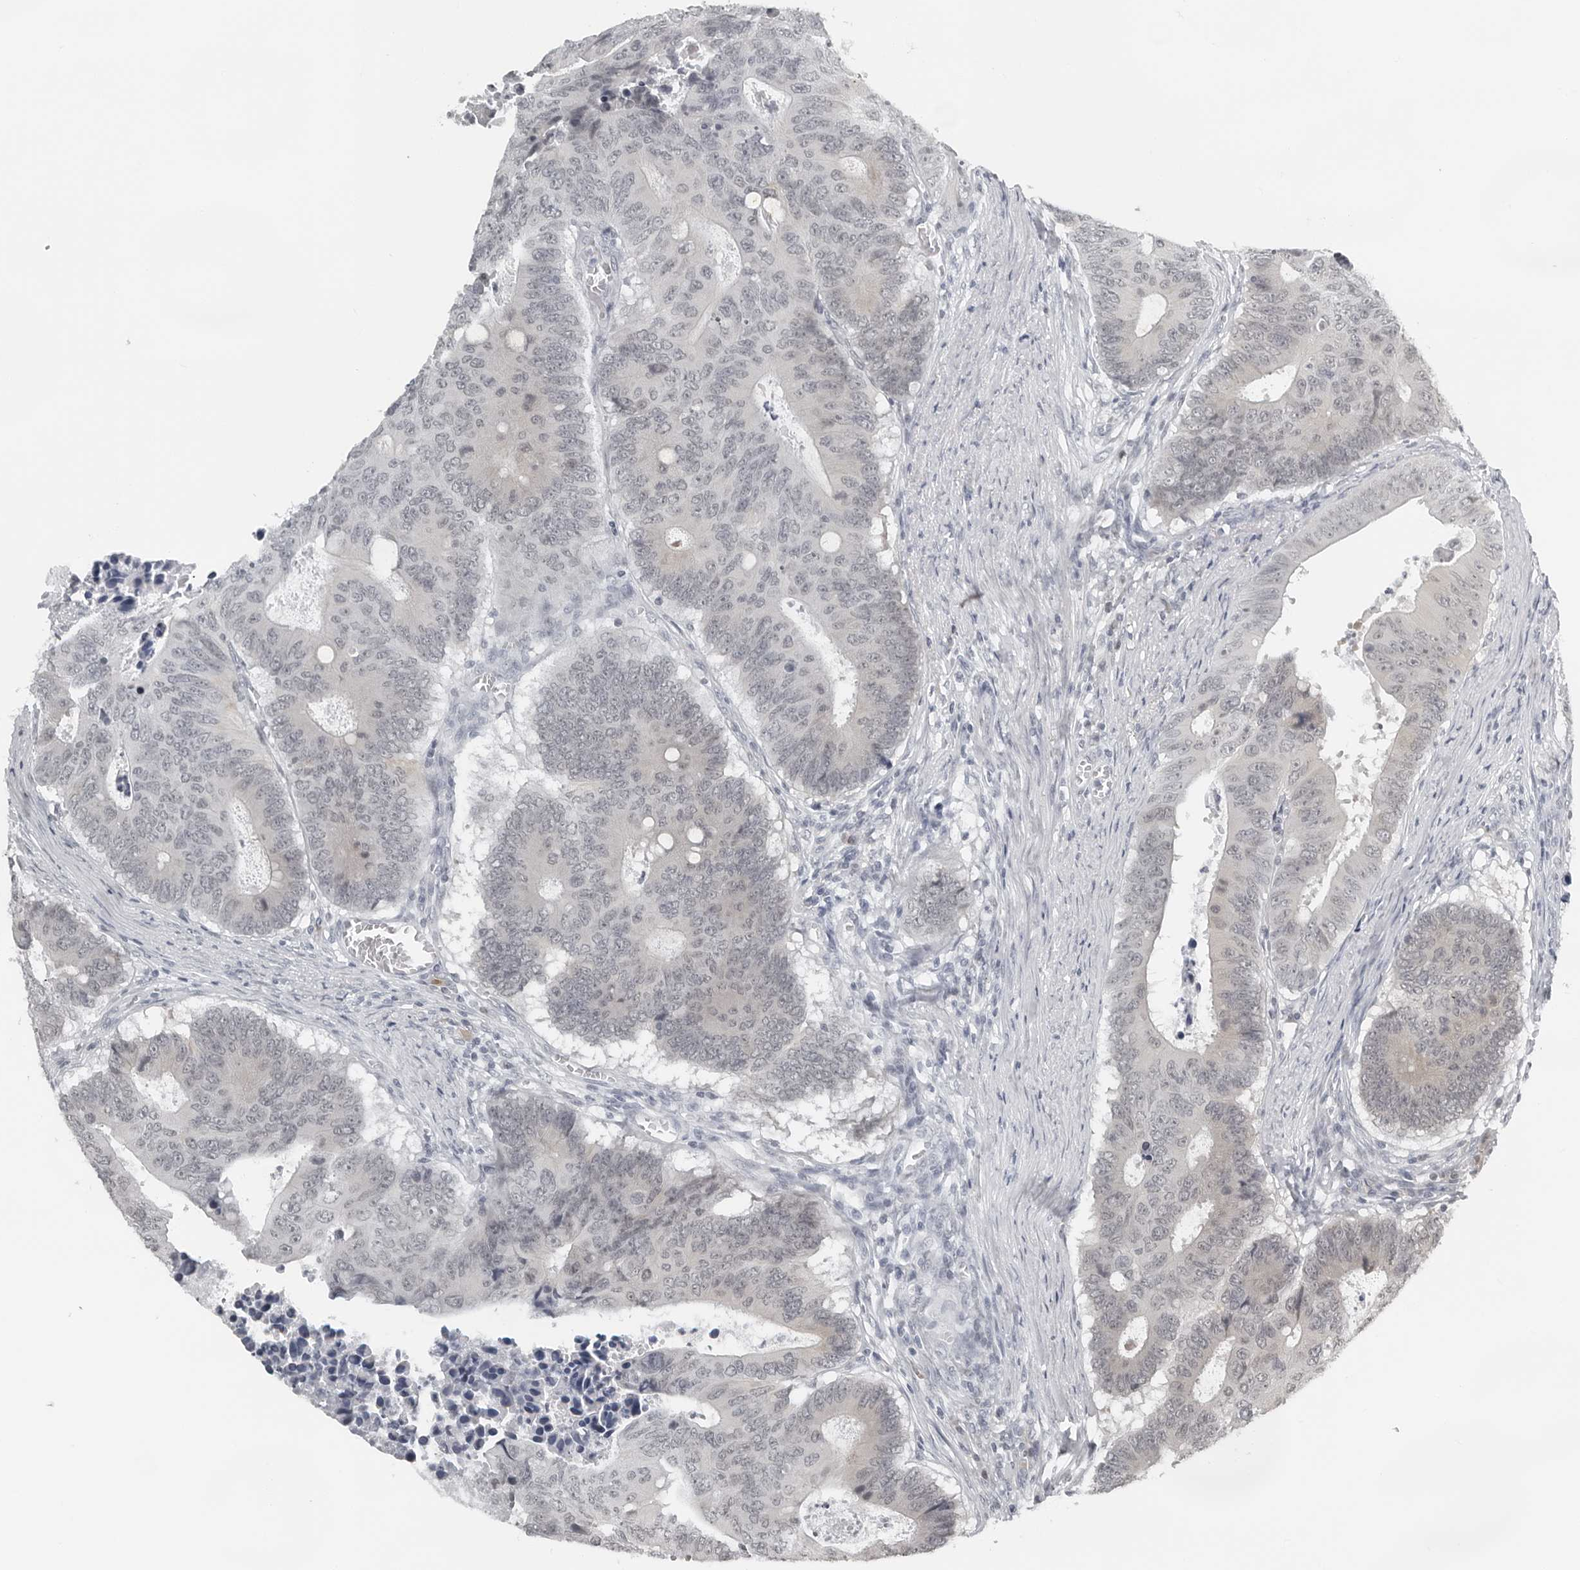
{"staining": {"intensity": "negative", "quantity": "none", "location": "none"}, "tissue": "colorectal cancer", "cell_type": "Tumor cells", "image_type": "cancer", "snomed": [{"axis": "morphology", "description": "Adenocarcinoma, NOS"}, {"axis": "topography", "description": "Colon"}], "caption": "High power microscopy photomicrograph of an IHC micrograph of colorectal cancer, revealing no significant expression in tumor cells. (Brightfield microscopy of DAB immunohistochemistry at high magnification).", "gene": "PPP1R42", "patient": {"sex": "male", "age": 87}}